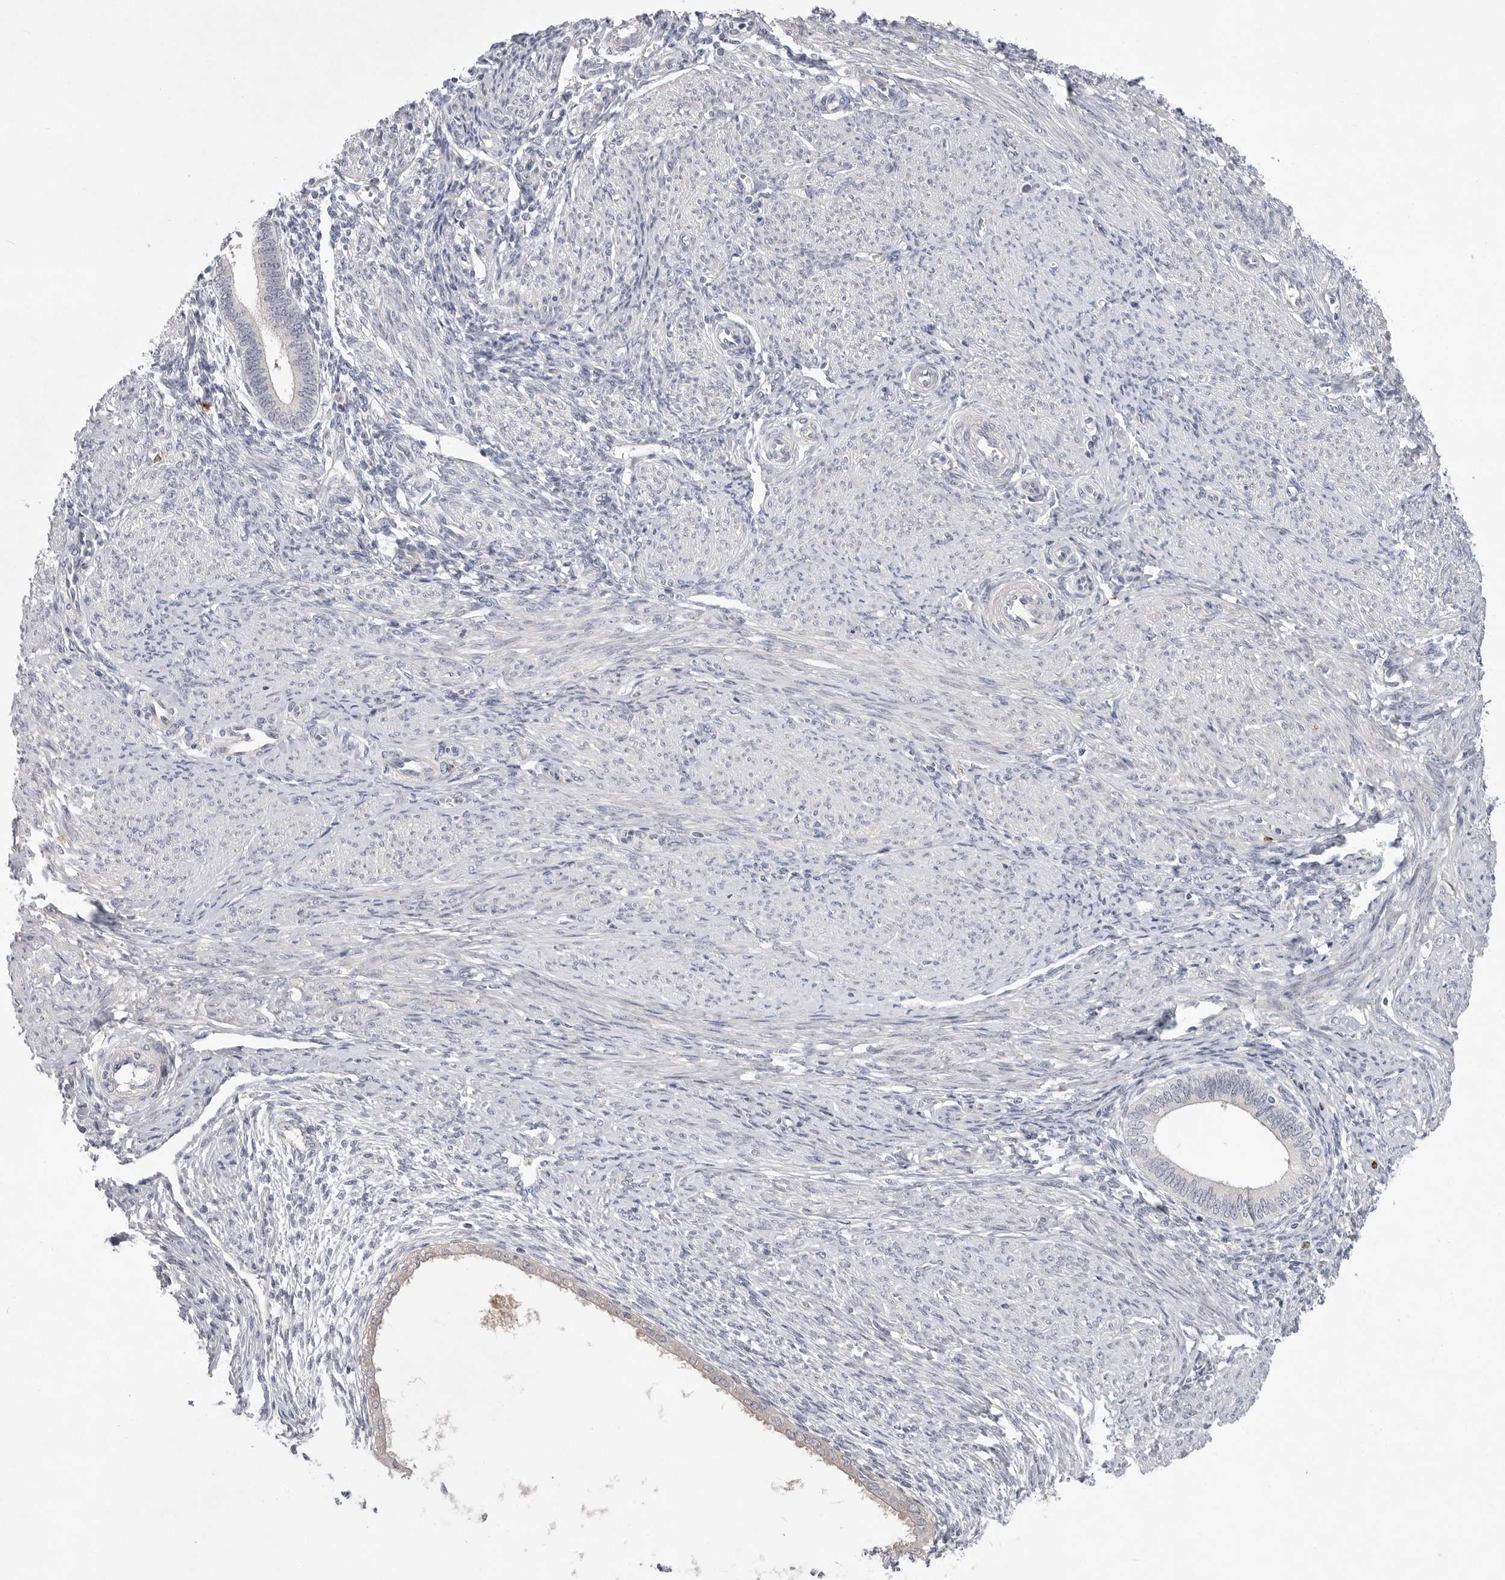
{"staining": {"intensity": "negative", "quantity": "none", "location": "none"}, "tissue": "endometrium", "cell_type": "Cells in endometrial stroma", "image_type": "normal", "snomed": [{"axis": "morphology", "description": "Normal tissue, NOS"}, {"axis": "topography", "description": "Endometrium"}], "caption": "High magnification brightfield microscopy of normal endometrium stained with DAB (3,3'-diaminobenzidine) (brown) and counterstained with hematoxylin (blue): cells in endometrial stroma show no significant staining.", "gene": "ITGAD", "patient": {"sex": "female", "age": 42}}